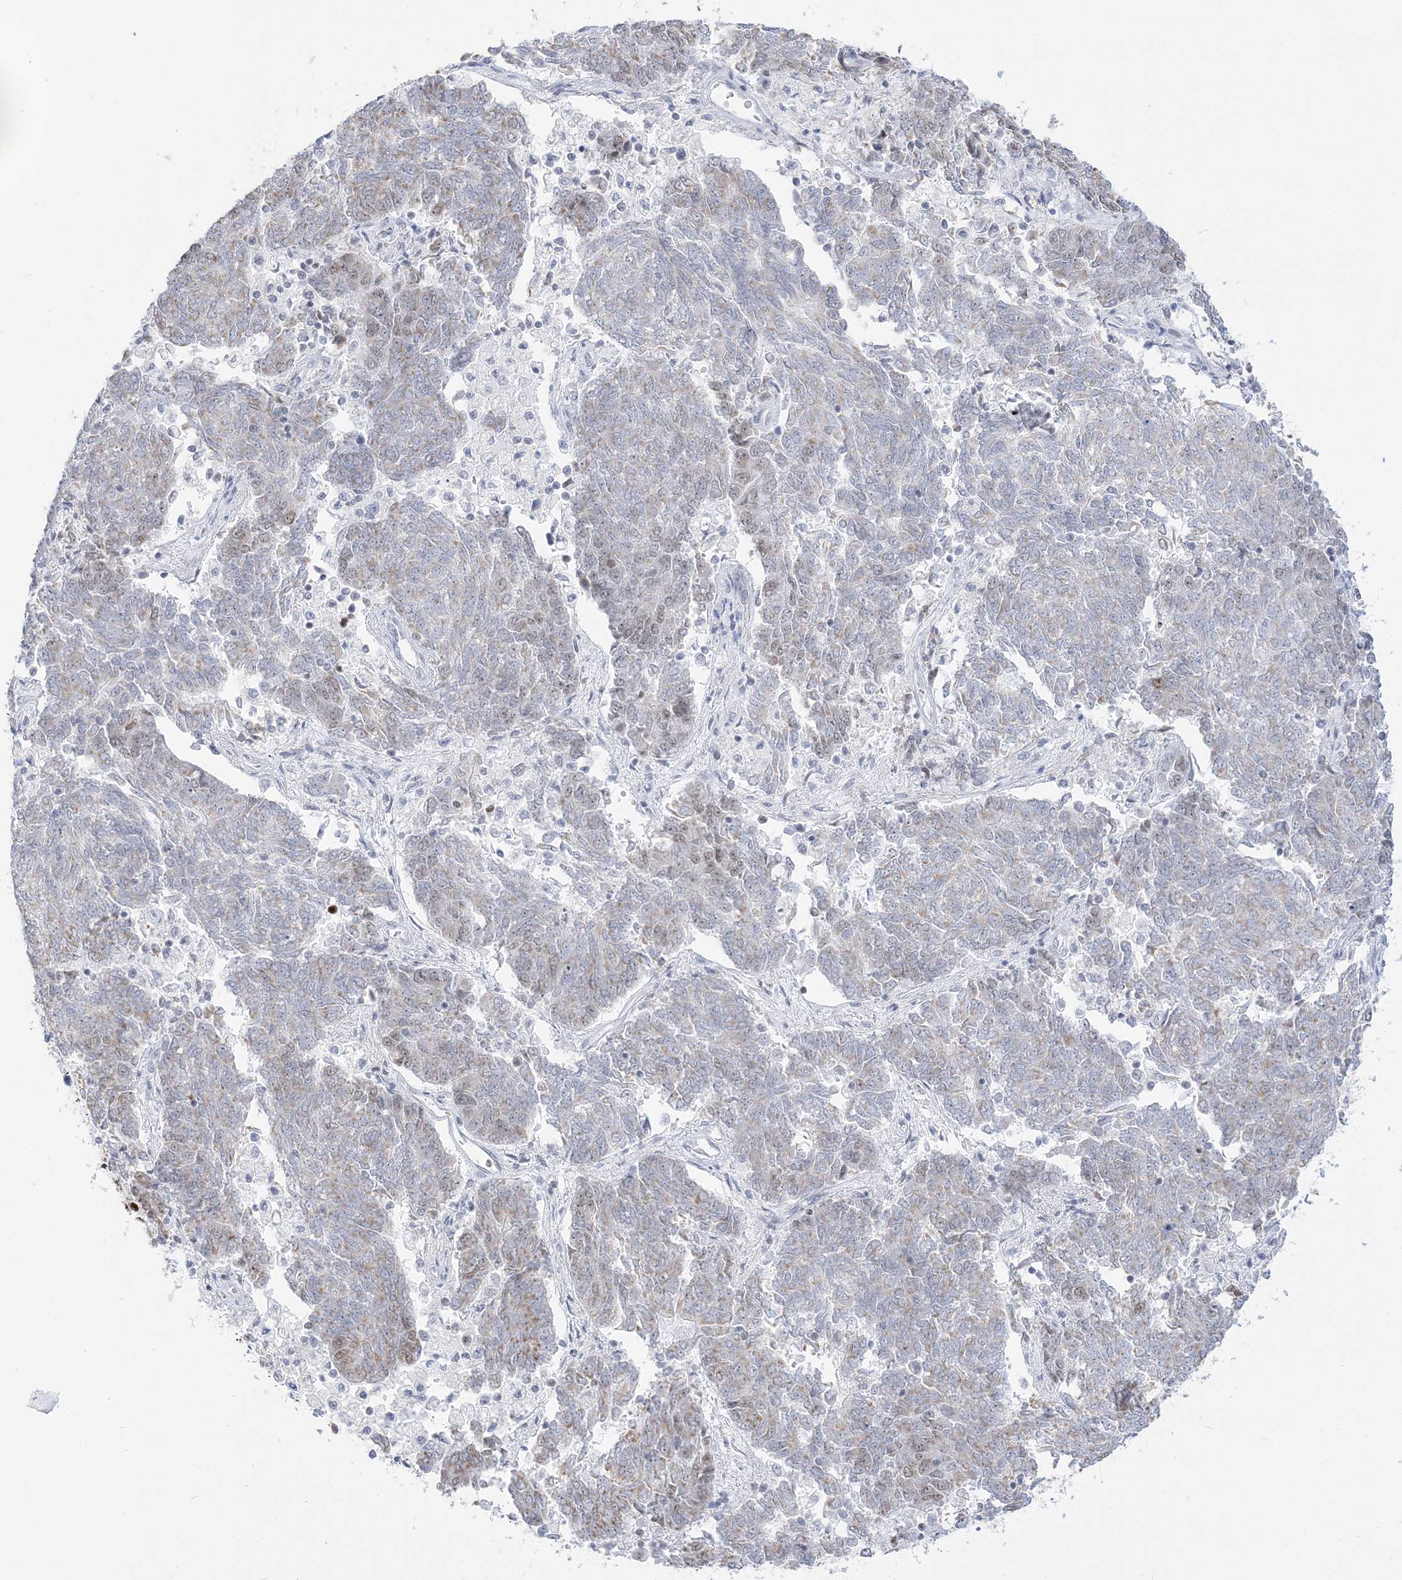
{"staining": {"intensity": "weak", "quantity": "25%-75%", "location": "nuclear"}, "tissue": "endometrial cancer", "cell_type": "Tumor cells", "image_type": "cancer", "snomed": [{"axis": "morphology", "description": "Adenocarcinoma, NOS"}, {"axis": "topography", "description": "Endometrium"}], "caption": "Immunohistochemical staining of human endometrial cancer (adenocarcinoma) displays low levels of weak nuclear protein staining in approximately 25%-75% of tumor cells.", "gene": "DDX21", "patient": {"sex": "female", "age": 80}}